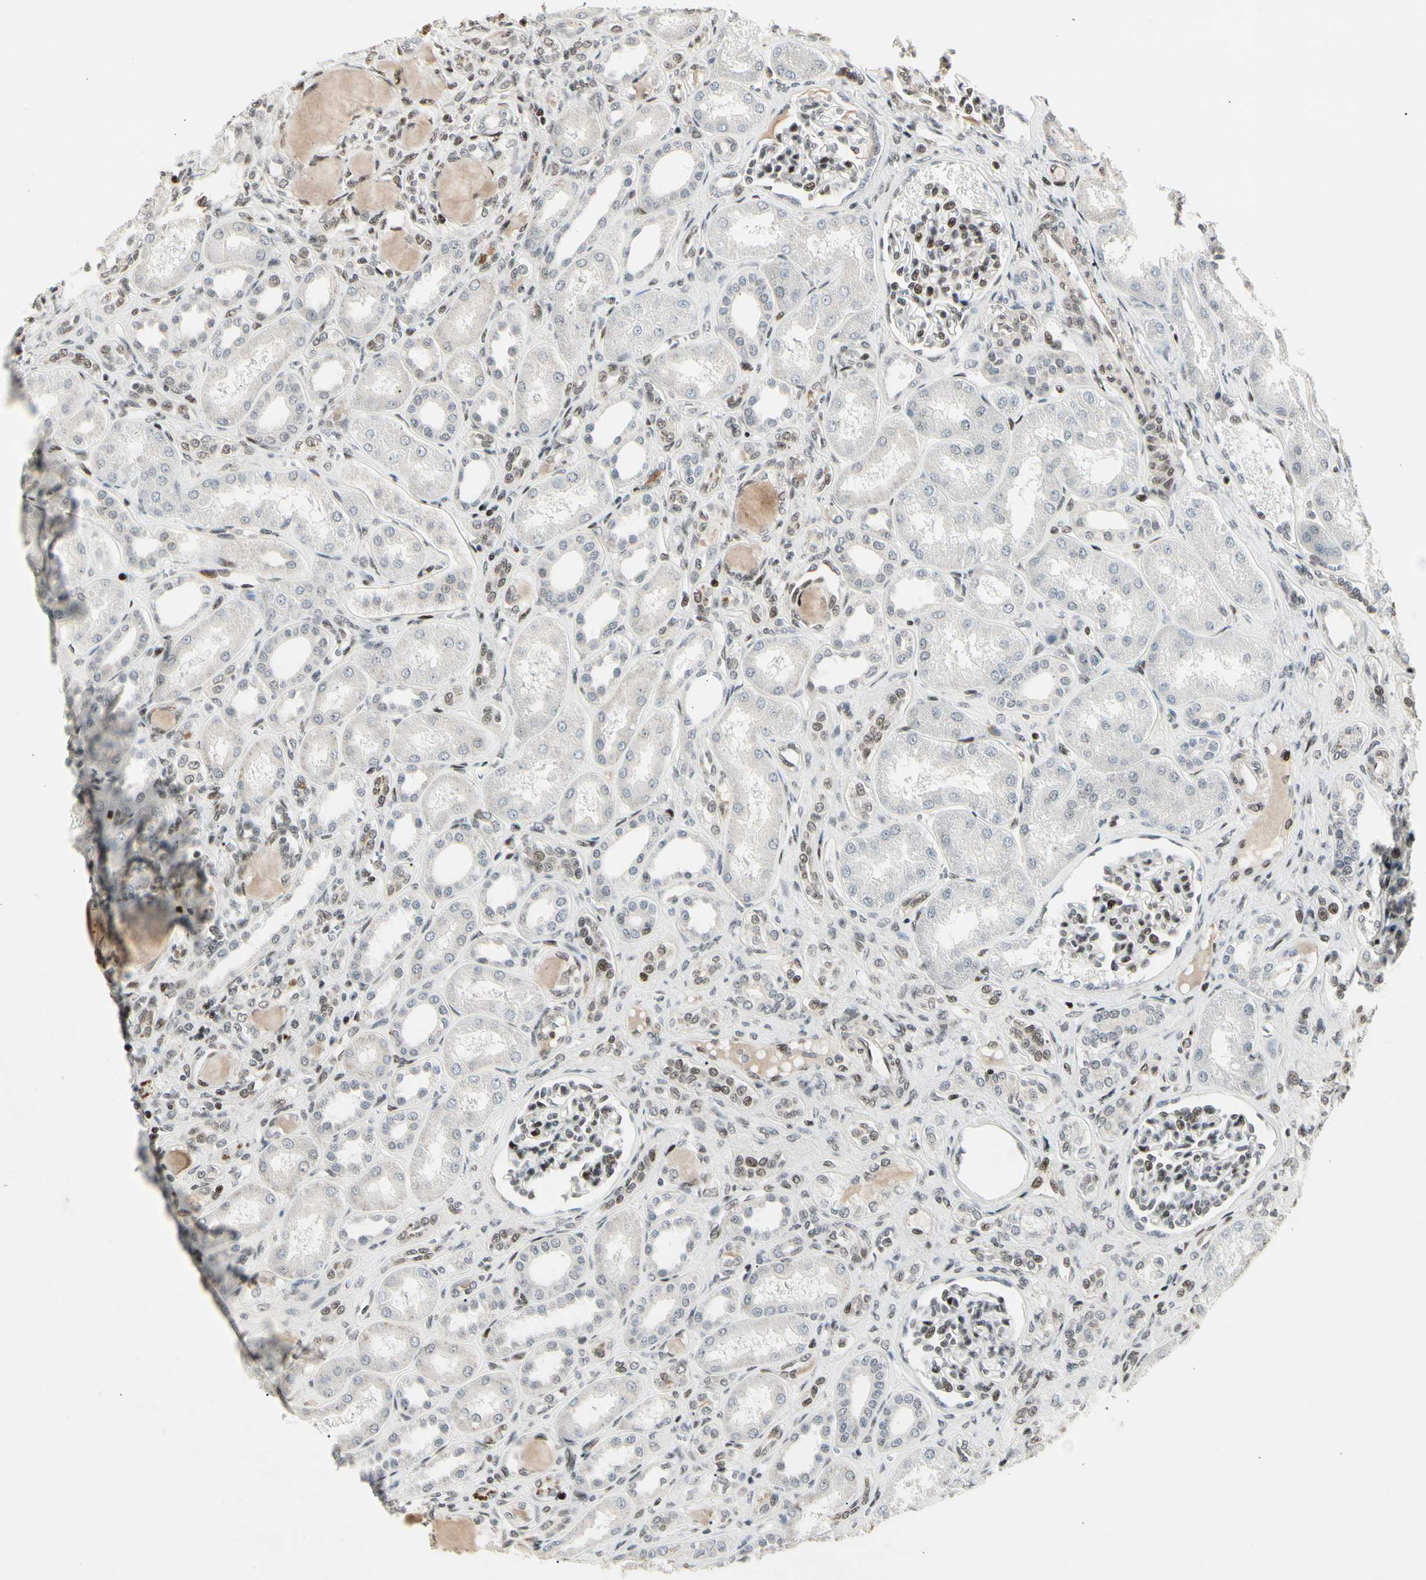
{"staining": {"intensity": "moderate", "quantity": "25%-75%", "location": "nuclear"}, "tissue": "kidney", "cell_type": "Cells in glomeruli", "image_type": "normal", "snomed": [{"axis": "morphology", "description": "Normal tissue, NOS"}, {"axis": "topography", "description": "Kidney"}], "caption": "The micrograph reveals staining of benign kidney, revealing moderate nuclear protein staining (brown color) within cells in glomeruli.", "gene": "FOXJ2", "patient": {"sex": "male", "age": 7}}